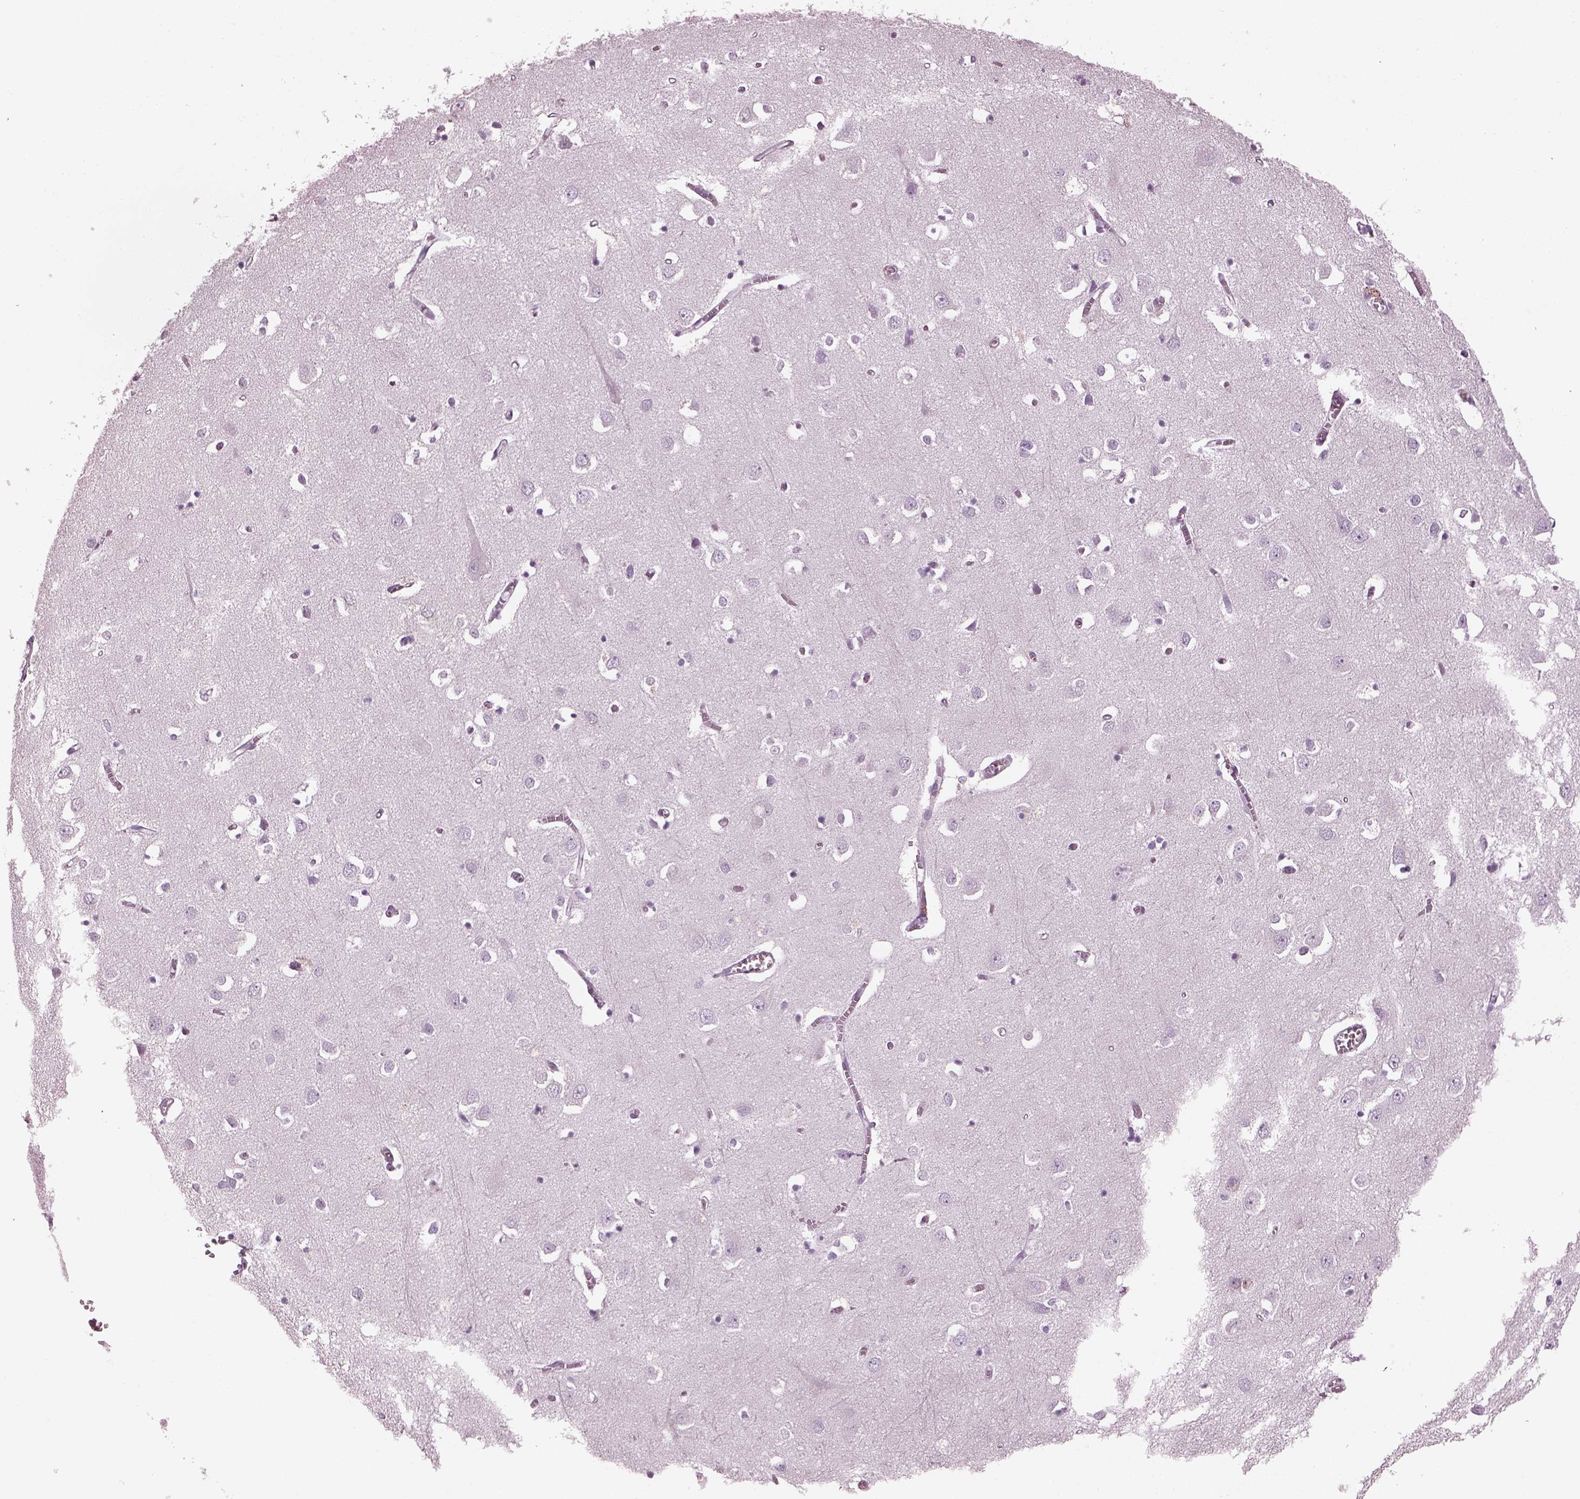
{"staining": {"intensity": "negative", "quantity": "none", "location": "none"}, "tissue": "cerebral cortex", "cell_type": "Endothelial cells", "image_type": "normal", "snomed": [{"axis": "morphology", "description": "Normal tissue, NOS"}, {"axis": "topography", "description": "Cerebral cortex"}], "caption": "Immunohistochemistry of benign cerebral cortex demonstrates no positivity in endothelial cells. Brightfield microscopy of IHC stained with DAB (3,3'-diaminobenzidine) (brown) and hematoxylin (blue), captured at high magnification.", "gene": "PDC", "patient": {"sex": "male", "age": 70}}